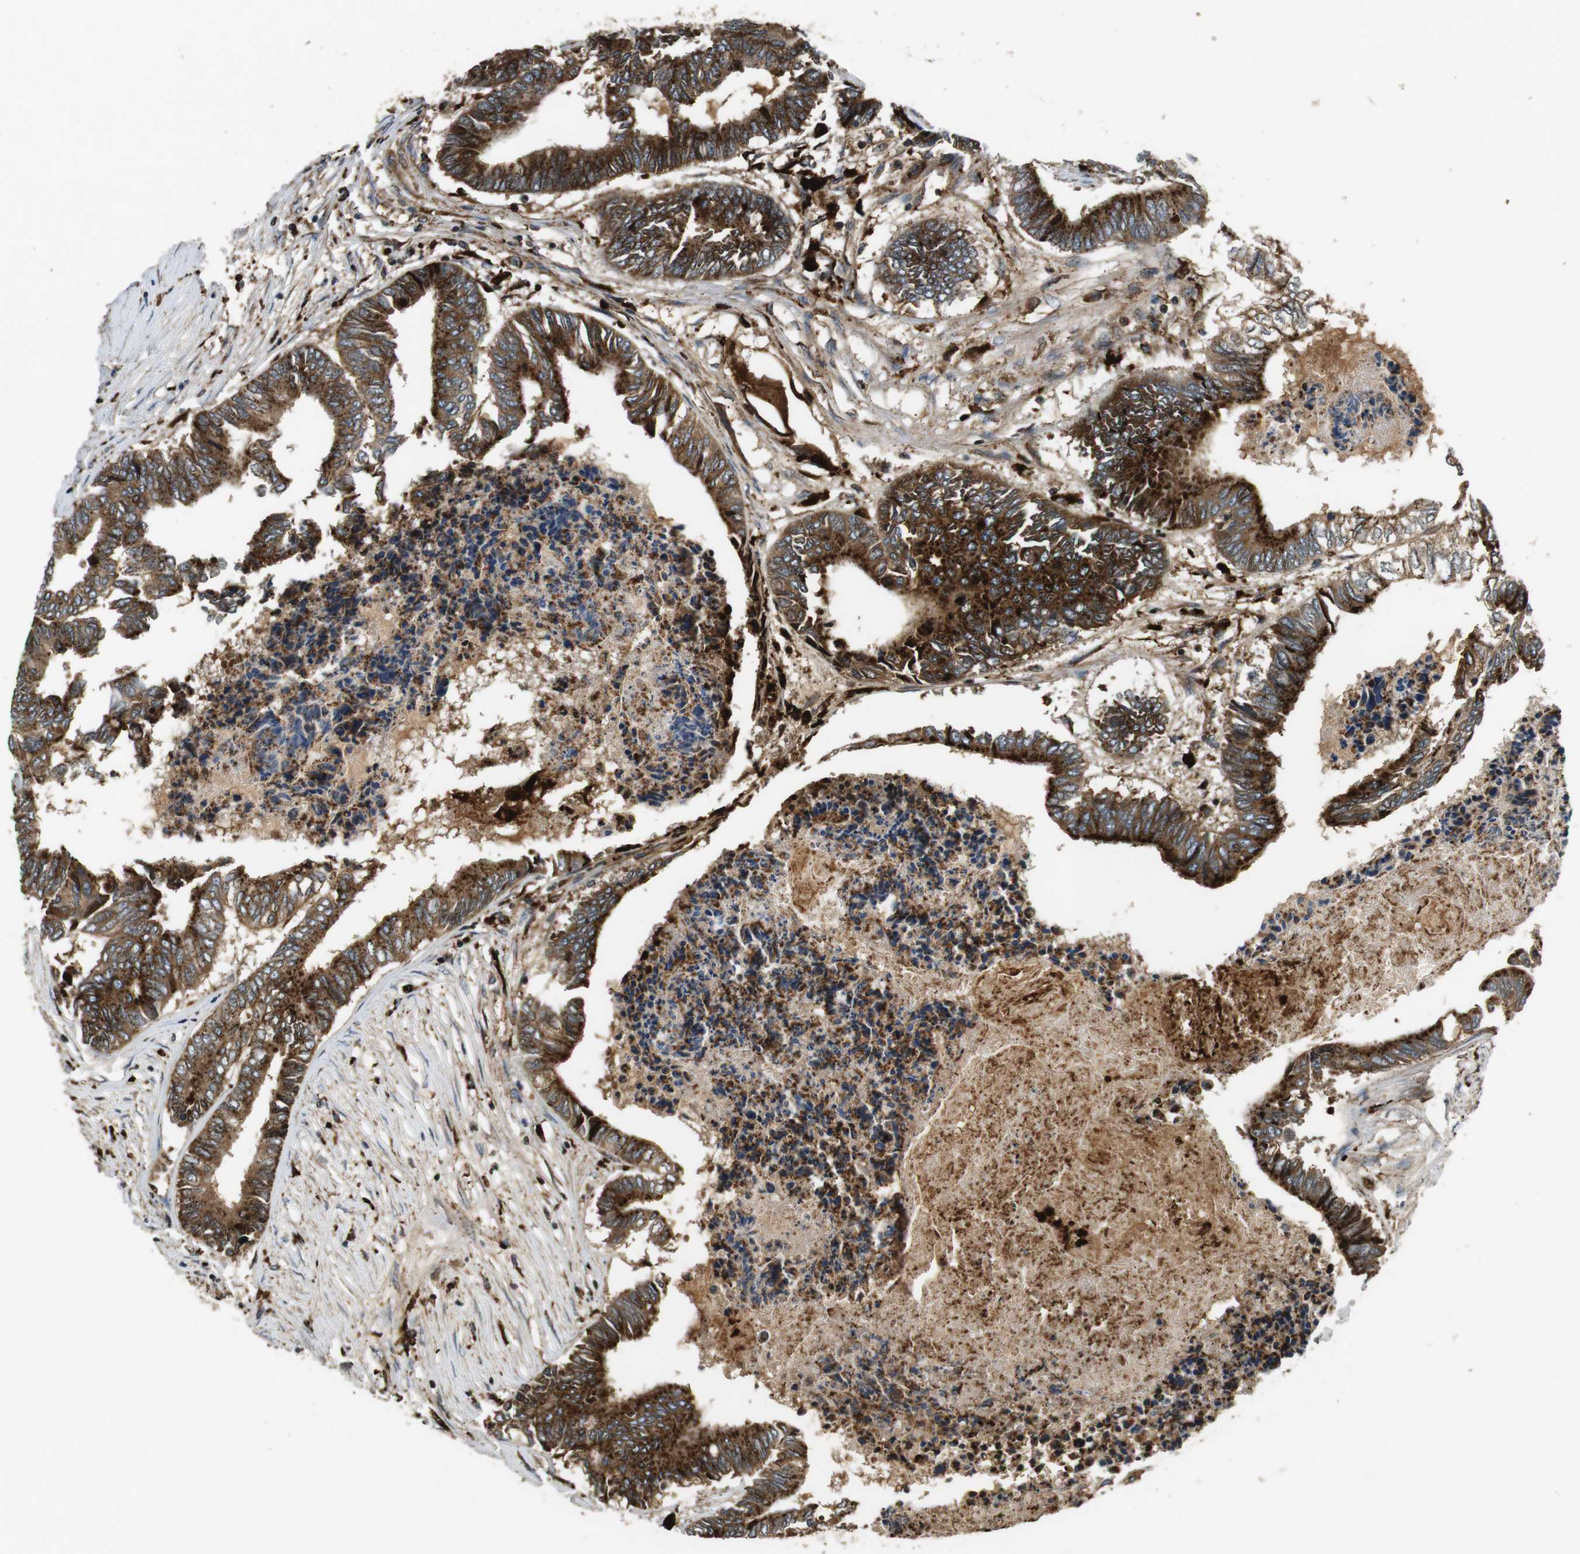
{"staining": {"intensity": "strong", "quantity": ">75%", "location": "cytoplasmic/membranous"}, "tissue": "colorectal cancer", "cell_type": "Tumor cells", "image_type": "cancer", "snomed": [{"axis": "morphology", "description": "Adenocarcinoma, NOS"}, {"axis": "topography", "description": "Rectum"}], "caption": "Immunohistochemical staining of colorectal cancer demonstrates strong cytoplasmic/membranous protein expression in about >75% of tumor cells.", "gene": "TXNRD1", "patient": {"sex": "male", "age": 63}}